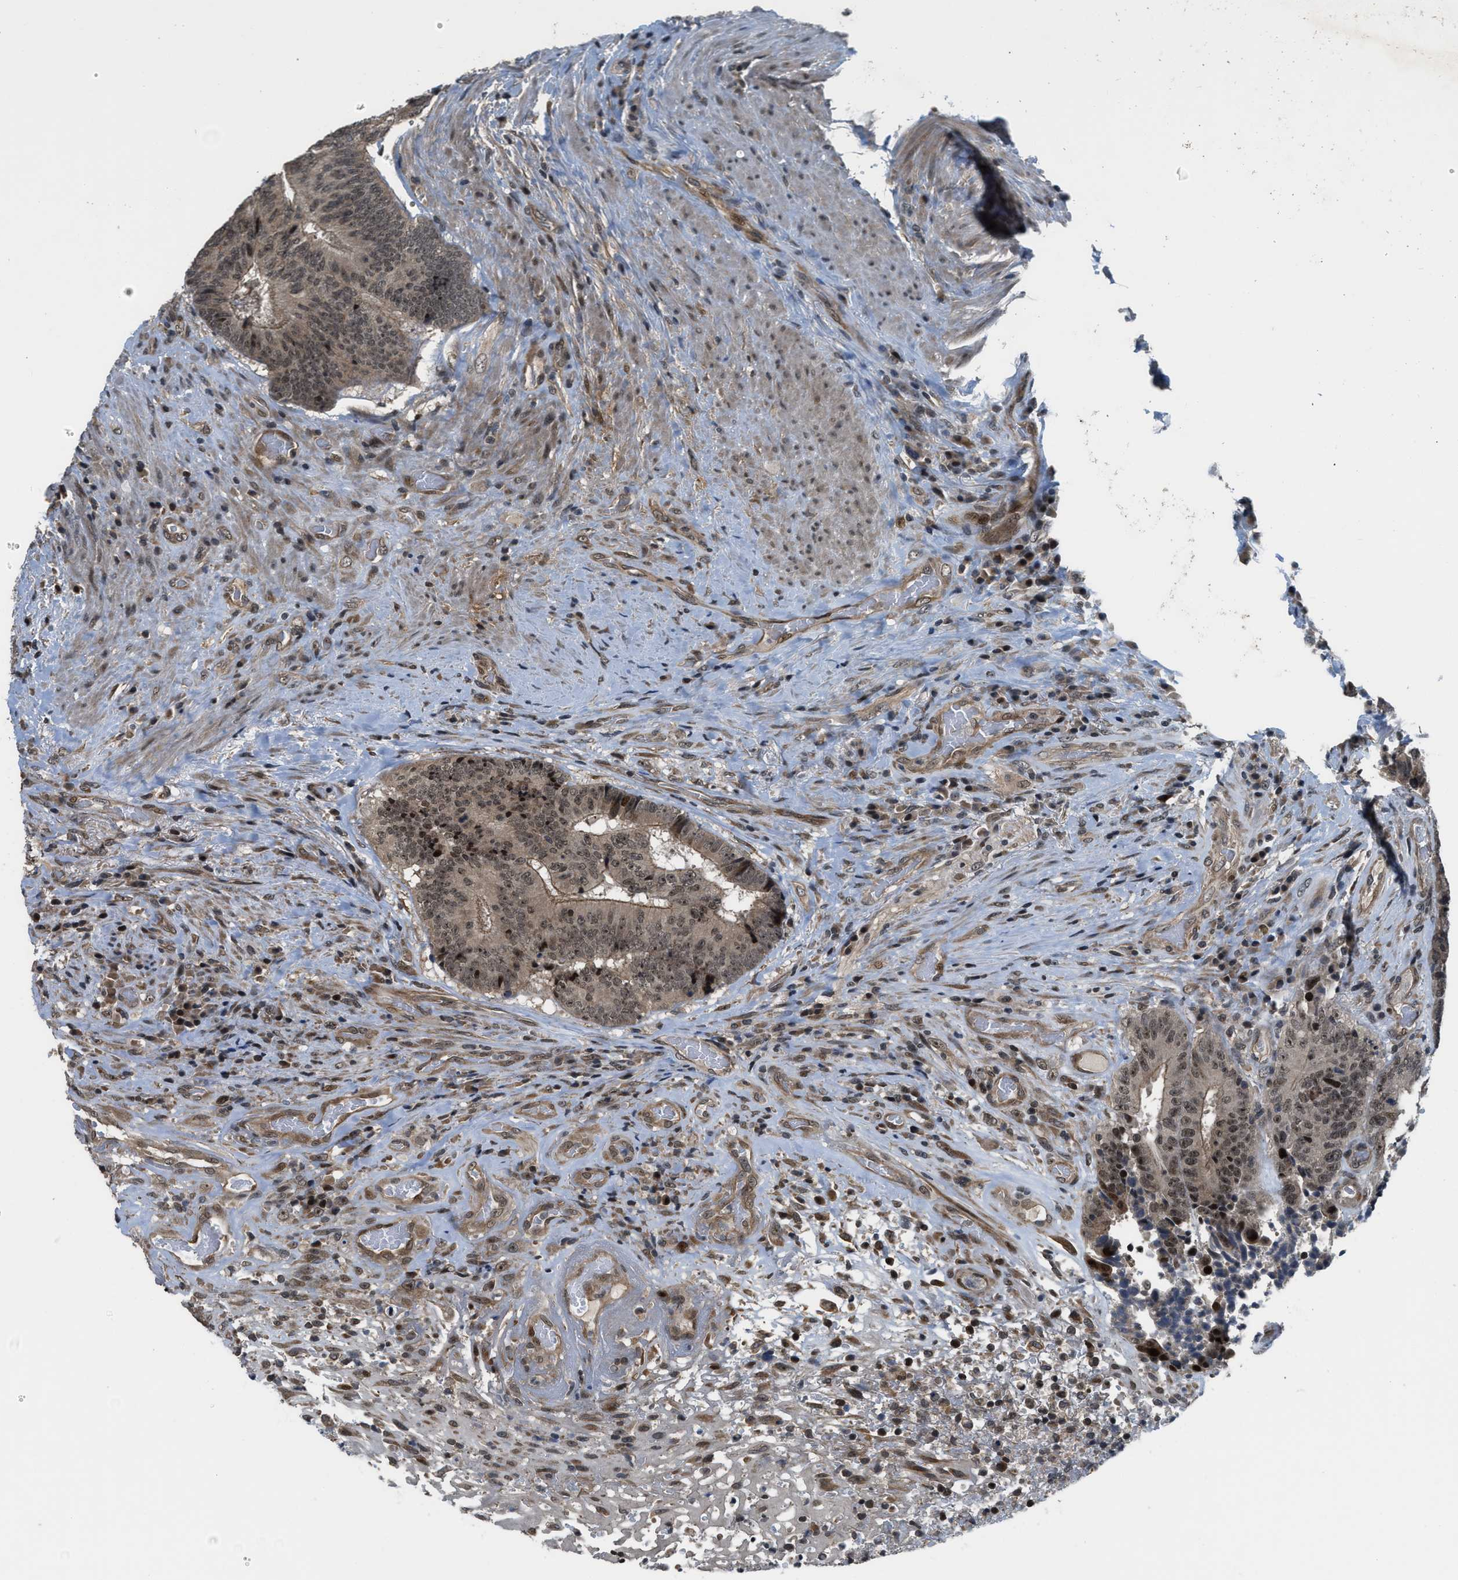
{"staining": {"intensity": "moderate", "quantity": ">75%", "location": "cytoplasmic/membranous,nuclear"}, "tissue": "colorectal cancer", "cell_type": "Tumor cells", "image_type": "cancer", "snomed": [{"axis": "morphology", "description": "Adenocarcinoma, NOS"}, {"axis": "topography", "description": "Rectum"}], "caption": "Colorectal adenocarcinoma stained with immunohistochemistry displays moderate cytoplasmic/membranous and nuclear expression in approximately >75% of tumor cells. The staining was performed using DAB, with brown indicating positive protein expression. Nuclei are stained blue with hematoxylin.", "gene": "SETD5", "patient": {"sex": "male", "age": 72}}